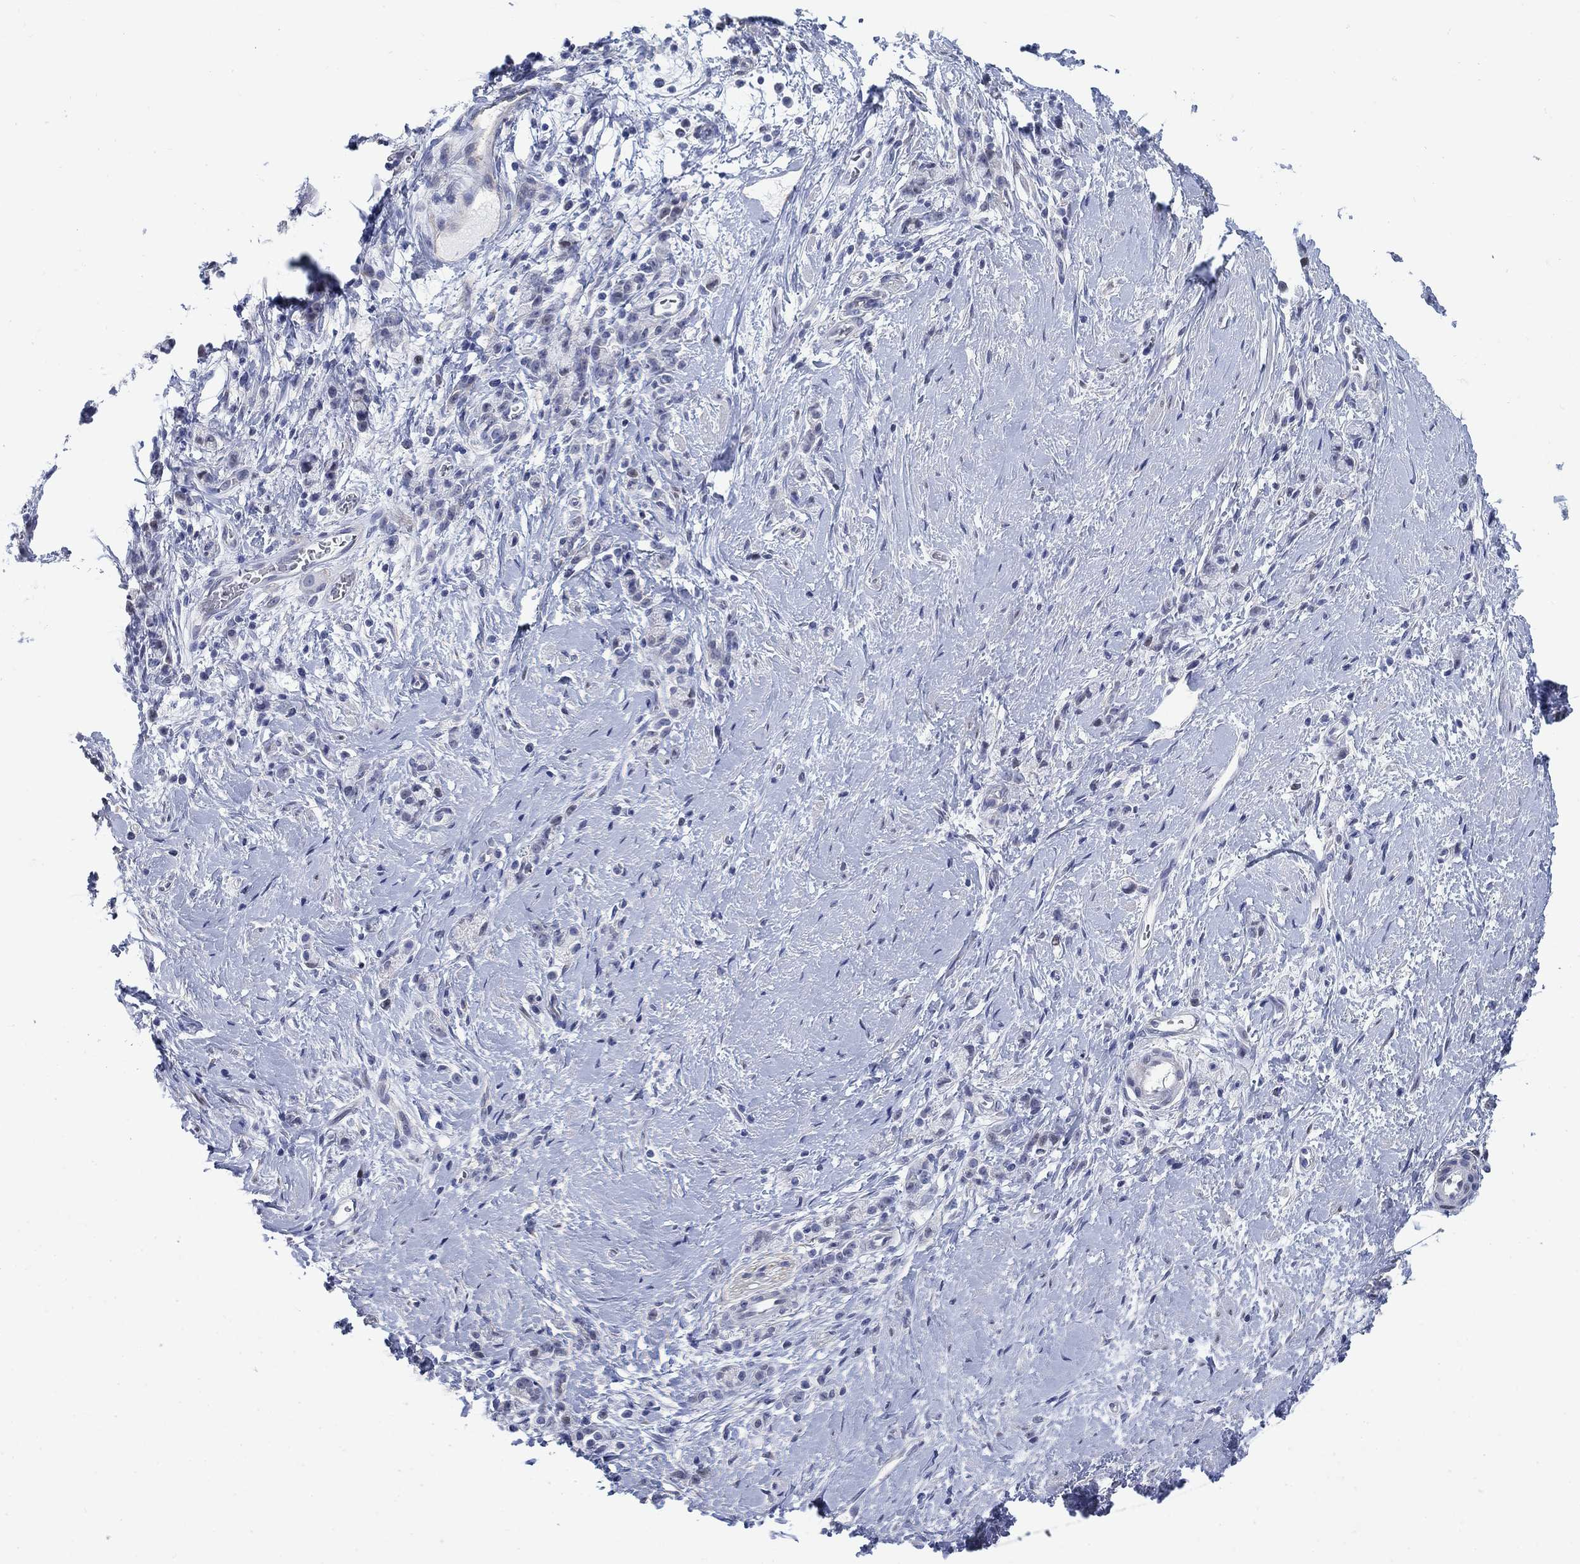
{"staining": {"intensity": "negative", "quantity": "none", "location": "none"}, "tissue": "stomach cancer", "cell_type": "Tumor cells", "image_type": "cancer", "snomed": [{"axis": "morphology", "description": "Adenocarcinoma, NOS"}, {"axis": "topography", "description": "Stomach"}], "caption": "High magnification brightfield microscopy of adenocarcinoma (stomach) stained with DAB (brown) and counterstained with hematoxylin (blue): tumor cells show no significant staining. Nuclei are stained in blue.", "gene": "MYO3A", "patient": {"sex": "male", "age": 58}}